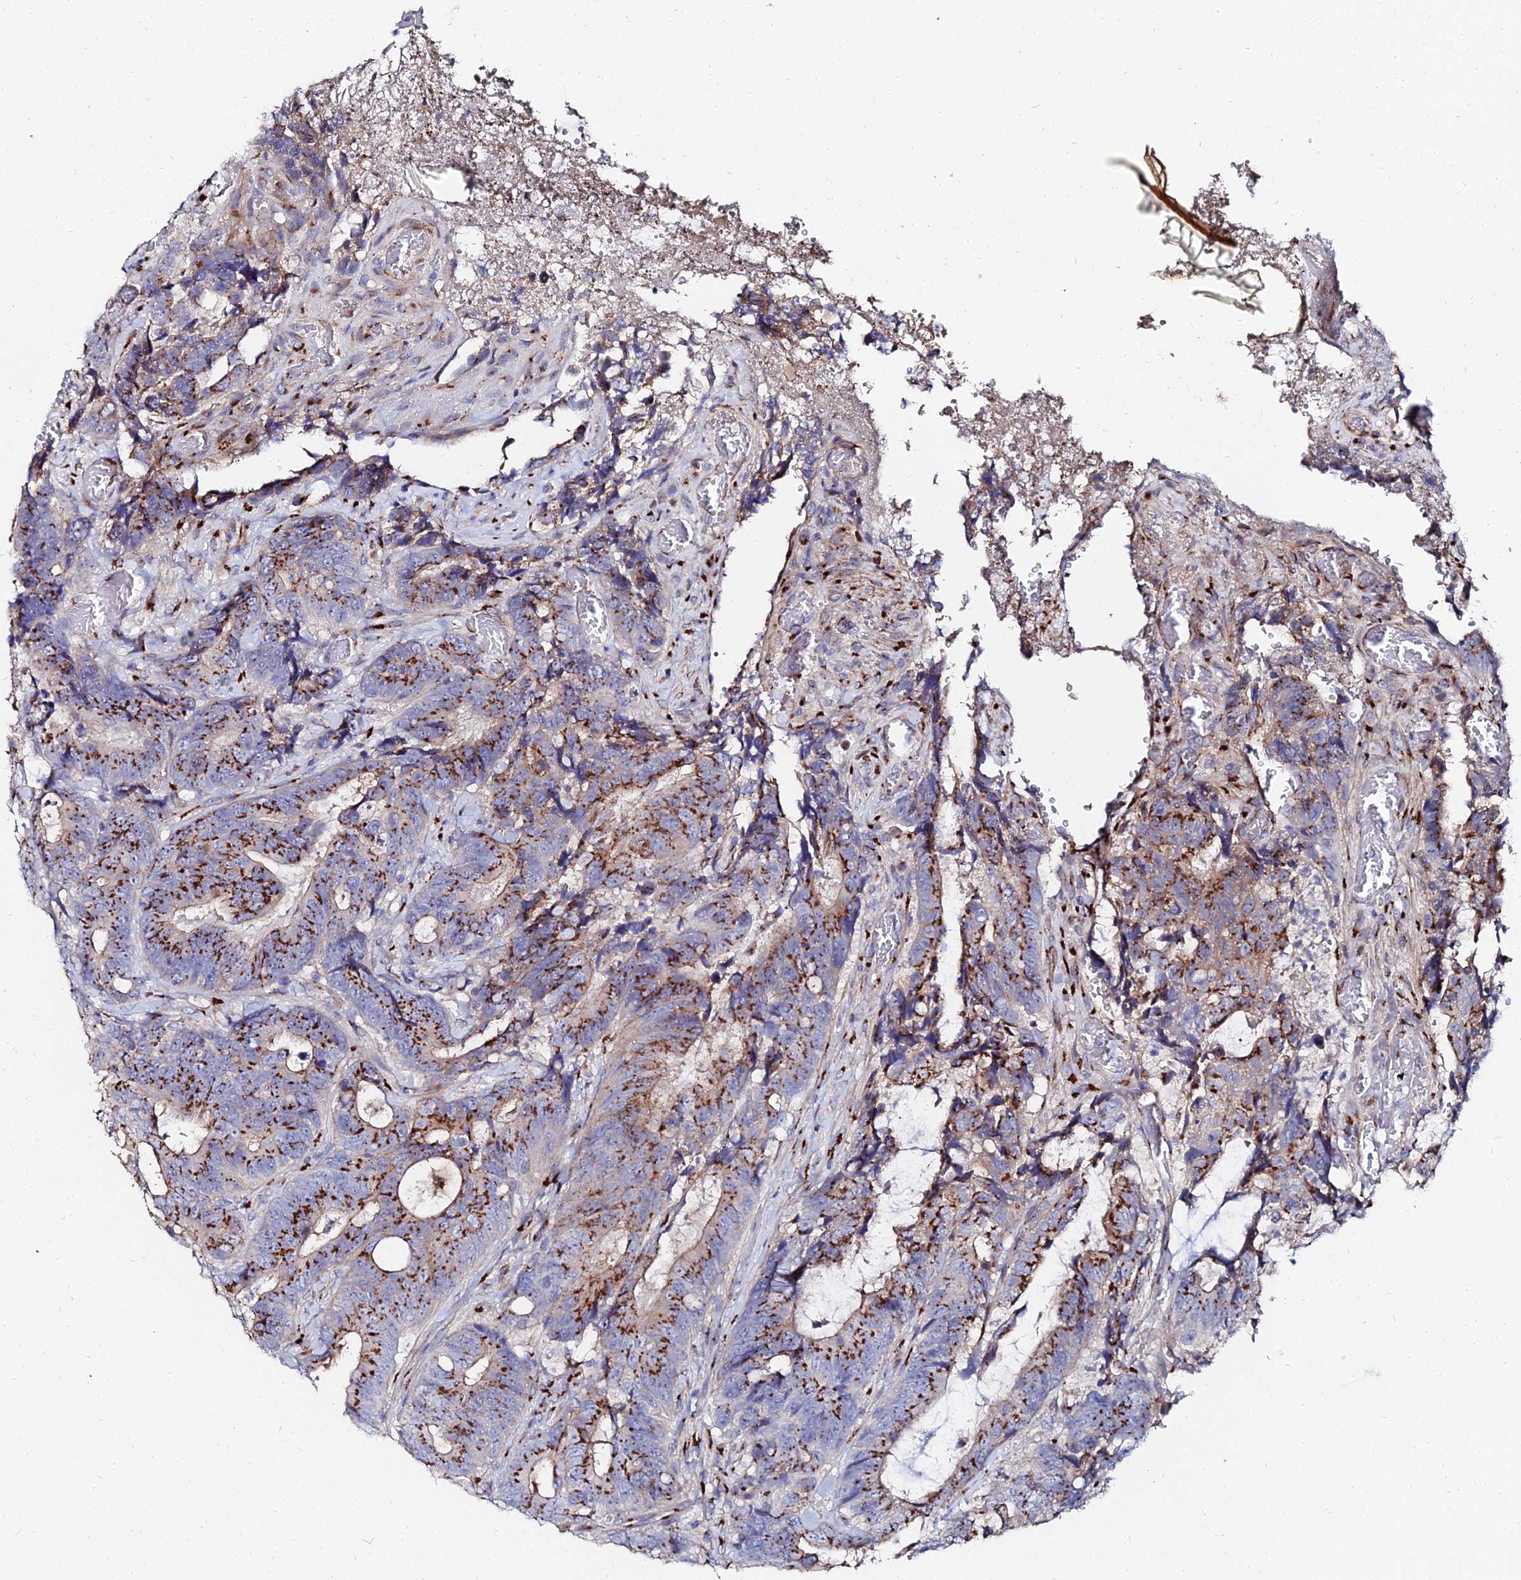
{"staining": {"intensity": "moderate", "quantity": ">75%", "location": "cytoplasmic/membranous"}, "tissue": "colorectal cancer", "cell_type": "Tumor cells", "image_type": "cancer", "snomed": [{"axis": "morphology", "description": "Adenocarcinoma, NOS"}, {"axis": "topography", "description": "Colon"}], "caption": "Immunohistochemistry (DAB) staining of colorectal cancer exhibits moderate cytoplasmic/membranous protein positivity in about >75% of tumor cells. The staining was performed using DAB (3,3'-diaminobenzidine), with brown indicating positive protein expression. Nuclei are stained blue with hematoxylin.", "gene": "BORCS8", "patient": {"sex": "female", "age": 82}}